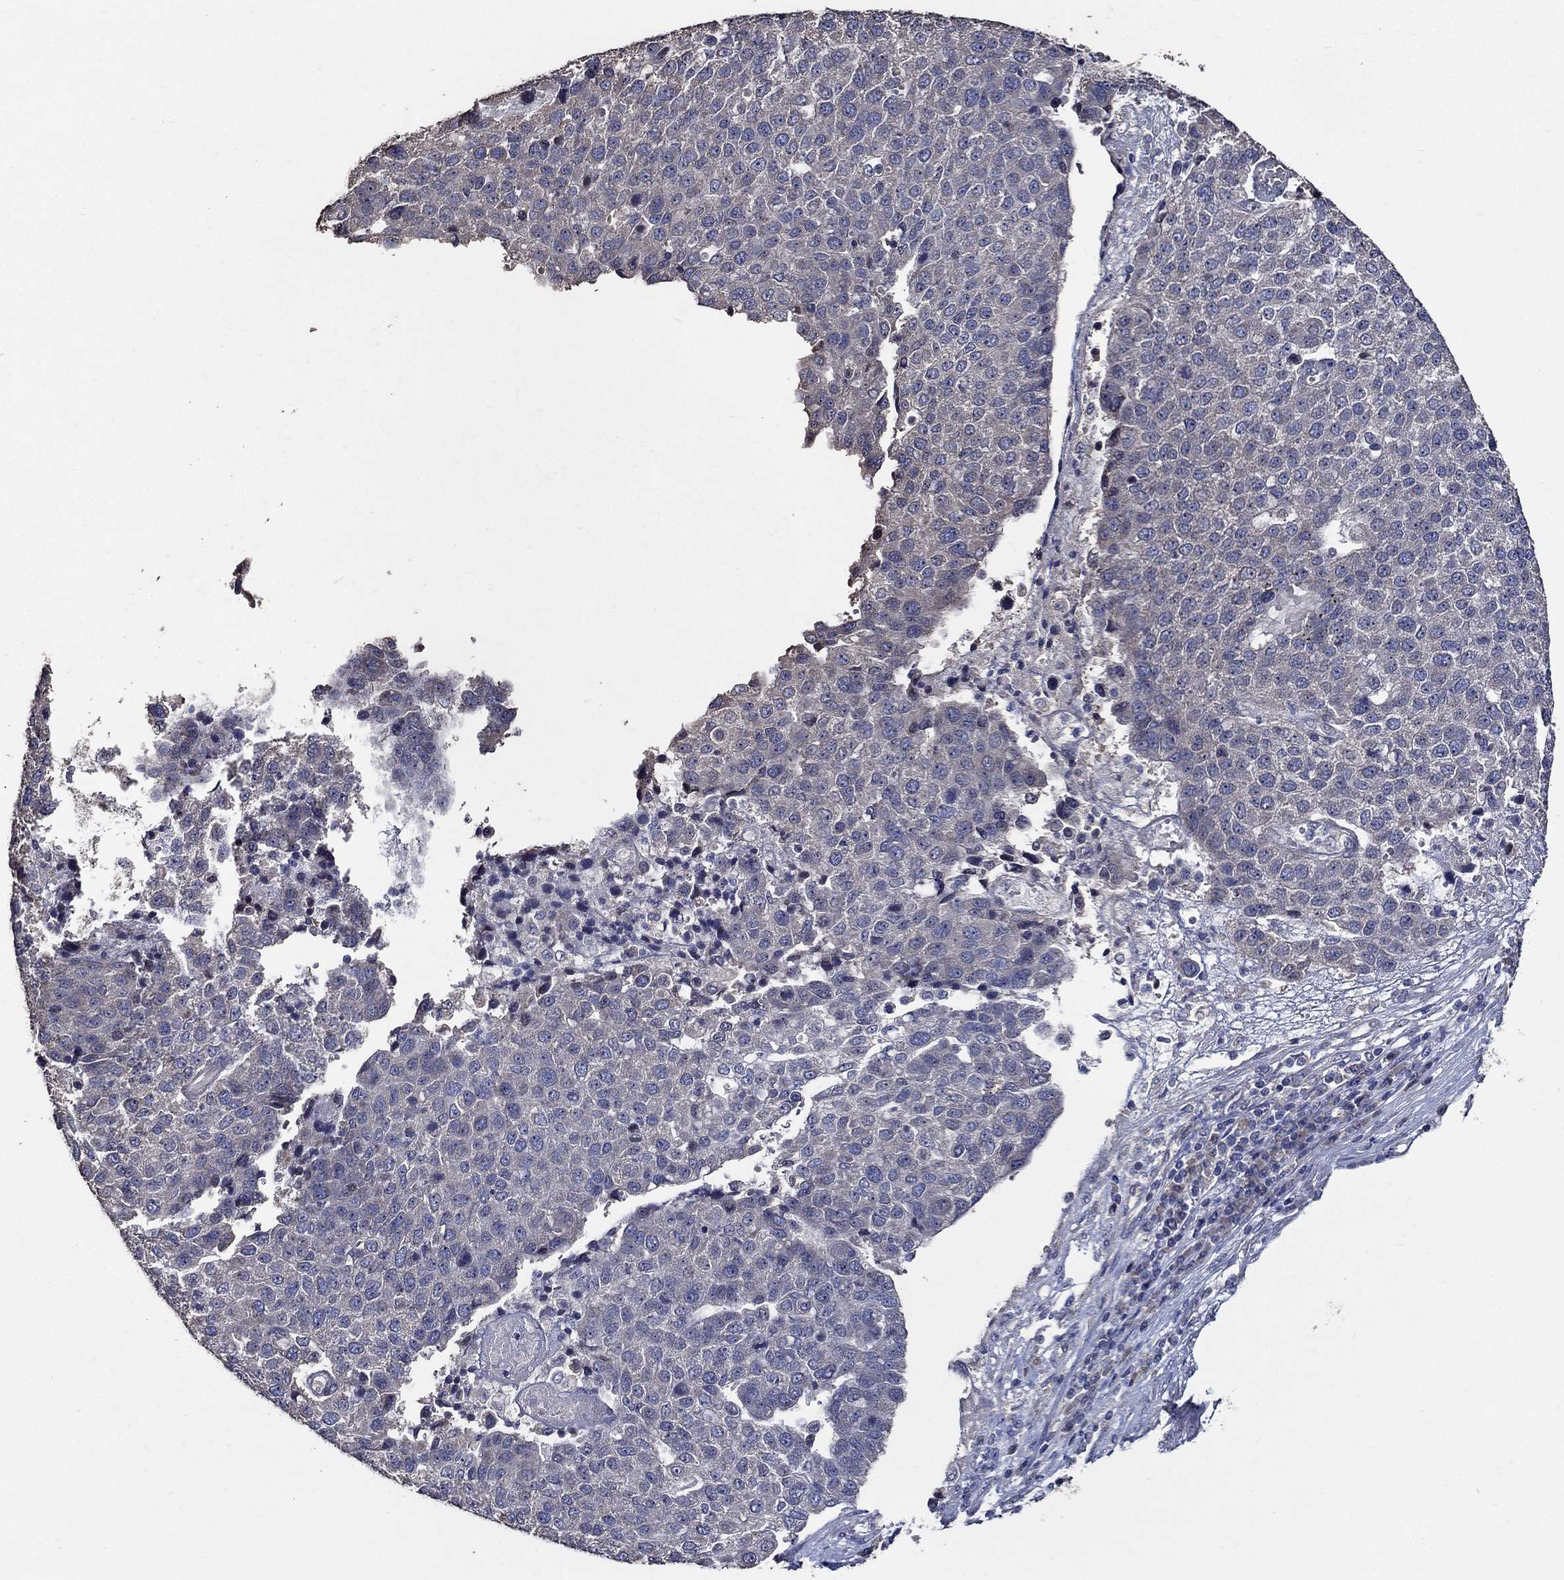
{"staining": {"intensity": "negative", "quantity": "none", "location": "none"}, "tissue": "pancreatic cancer", "cell_type": "Tumor cells", "image_type": "cancer", "snomed": [{"axis": "morphology", "description": "Adenocarcinoma, NOS"}, {"axis": "topography", "description": "Pancreas"}], "caption": "Immunohistochemical staining of adenocarcinoma (pancreatic) shows no significant expression in tumor cells.", "gene": "HAP1", "patient": {"sex": "female", "age": 61}}